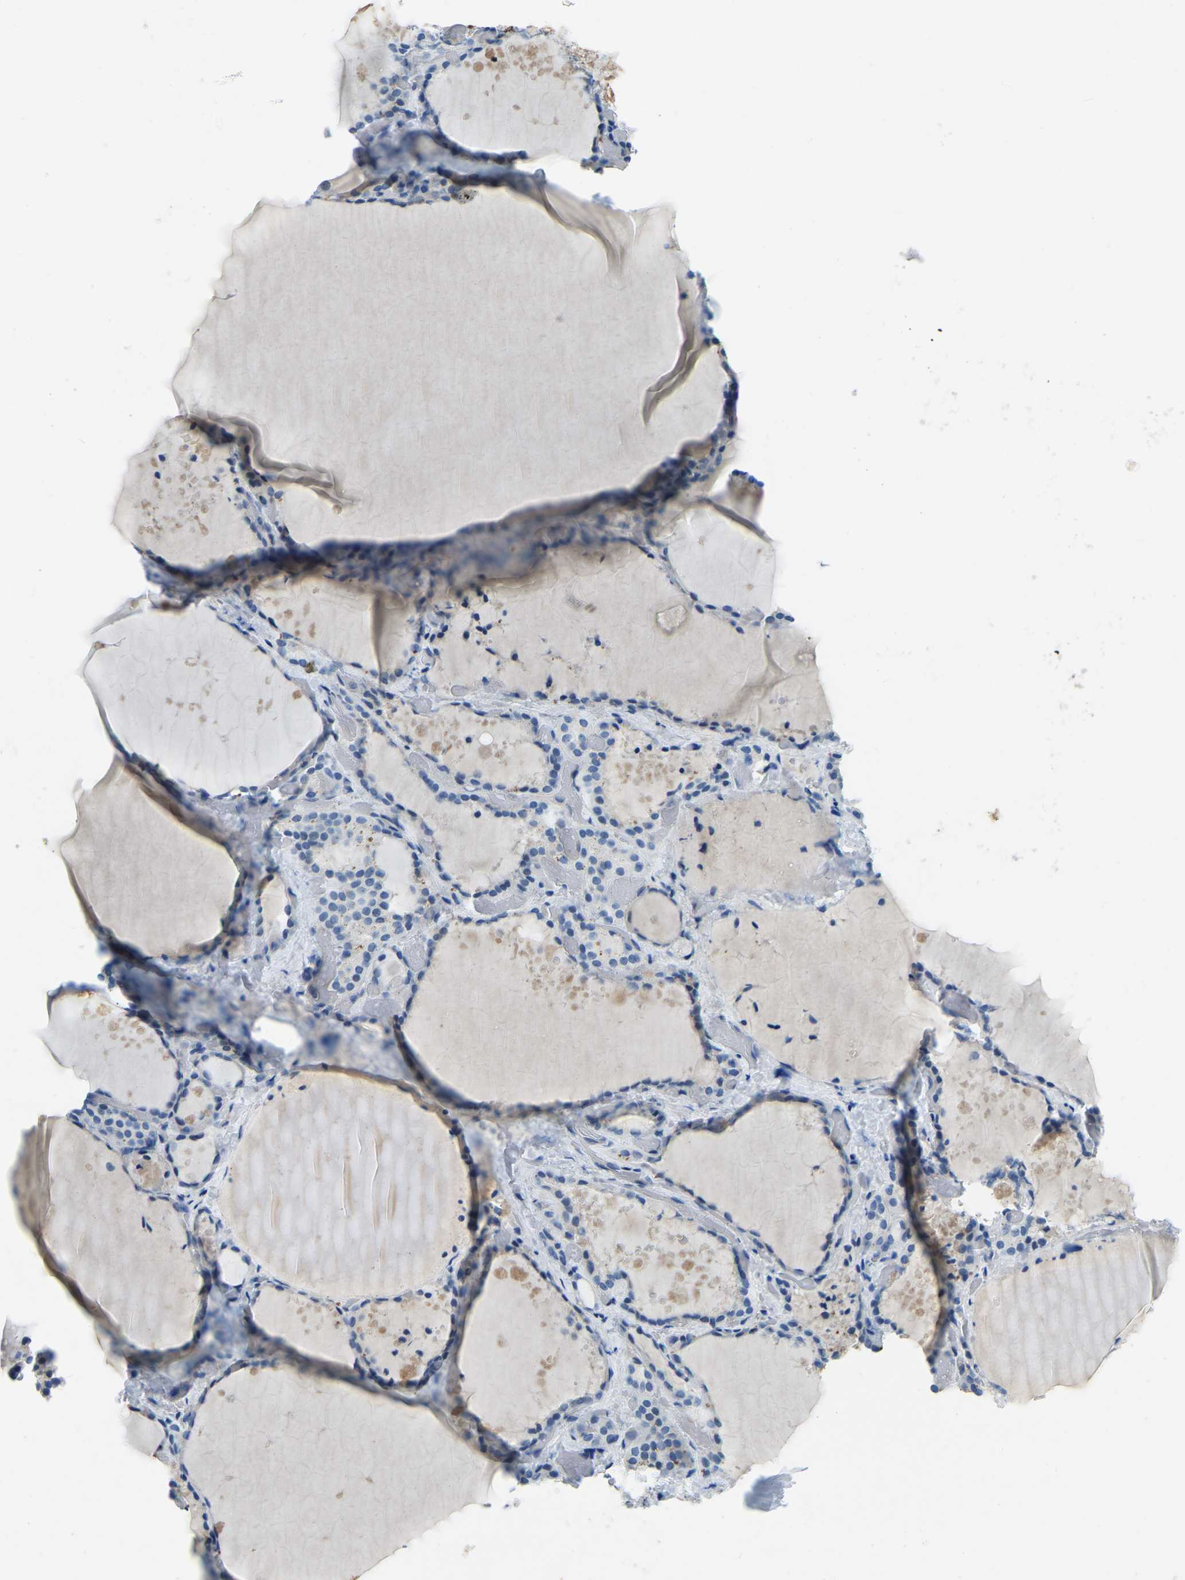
{"staining": {"intensity": "negative", "quantity": "none", "location": "none"}, "tissue": "thyroid gland", "cell_type": "Glandular cells", "image_type": "normal", "snomed": [{"axis": "morphology", "description": "Normal tissue, NOS"}, {"axis": "topography", "description": "Thyroid gland"}], "caption": "Immunohistochemistry (IHC) of unremarkable human thyroid gland shows no staining in glandular cells.", "gene": "XIRP1", "patient": {"sex": "female", "age": 44}}